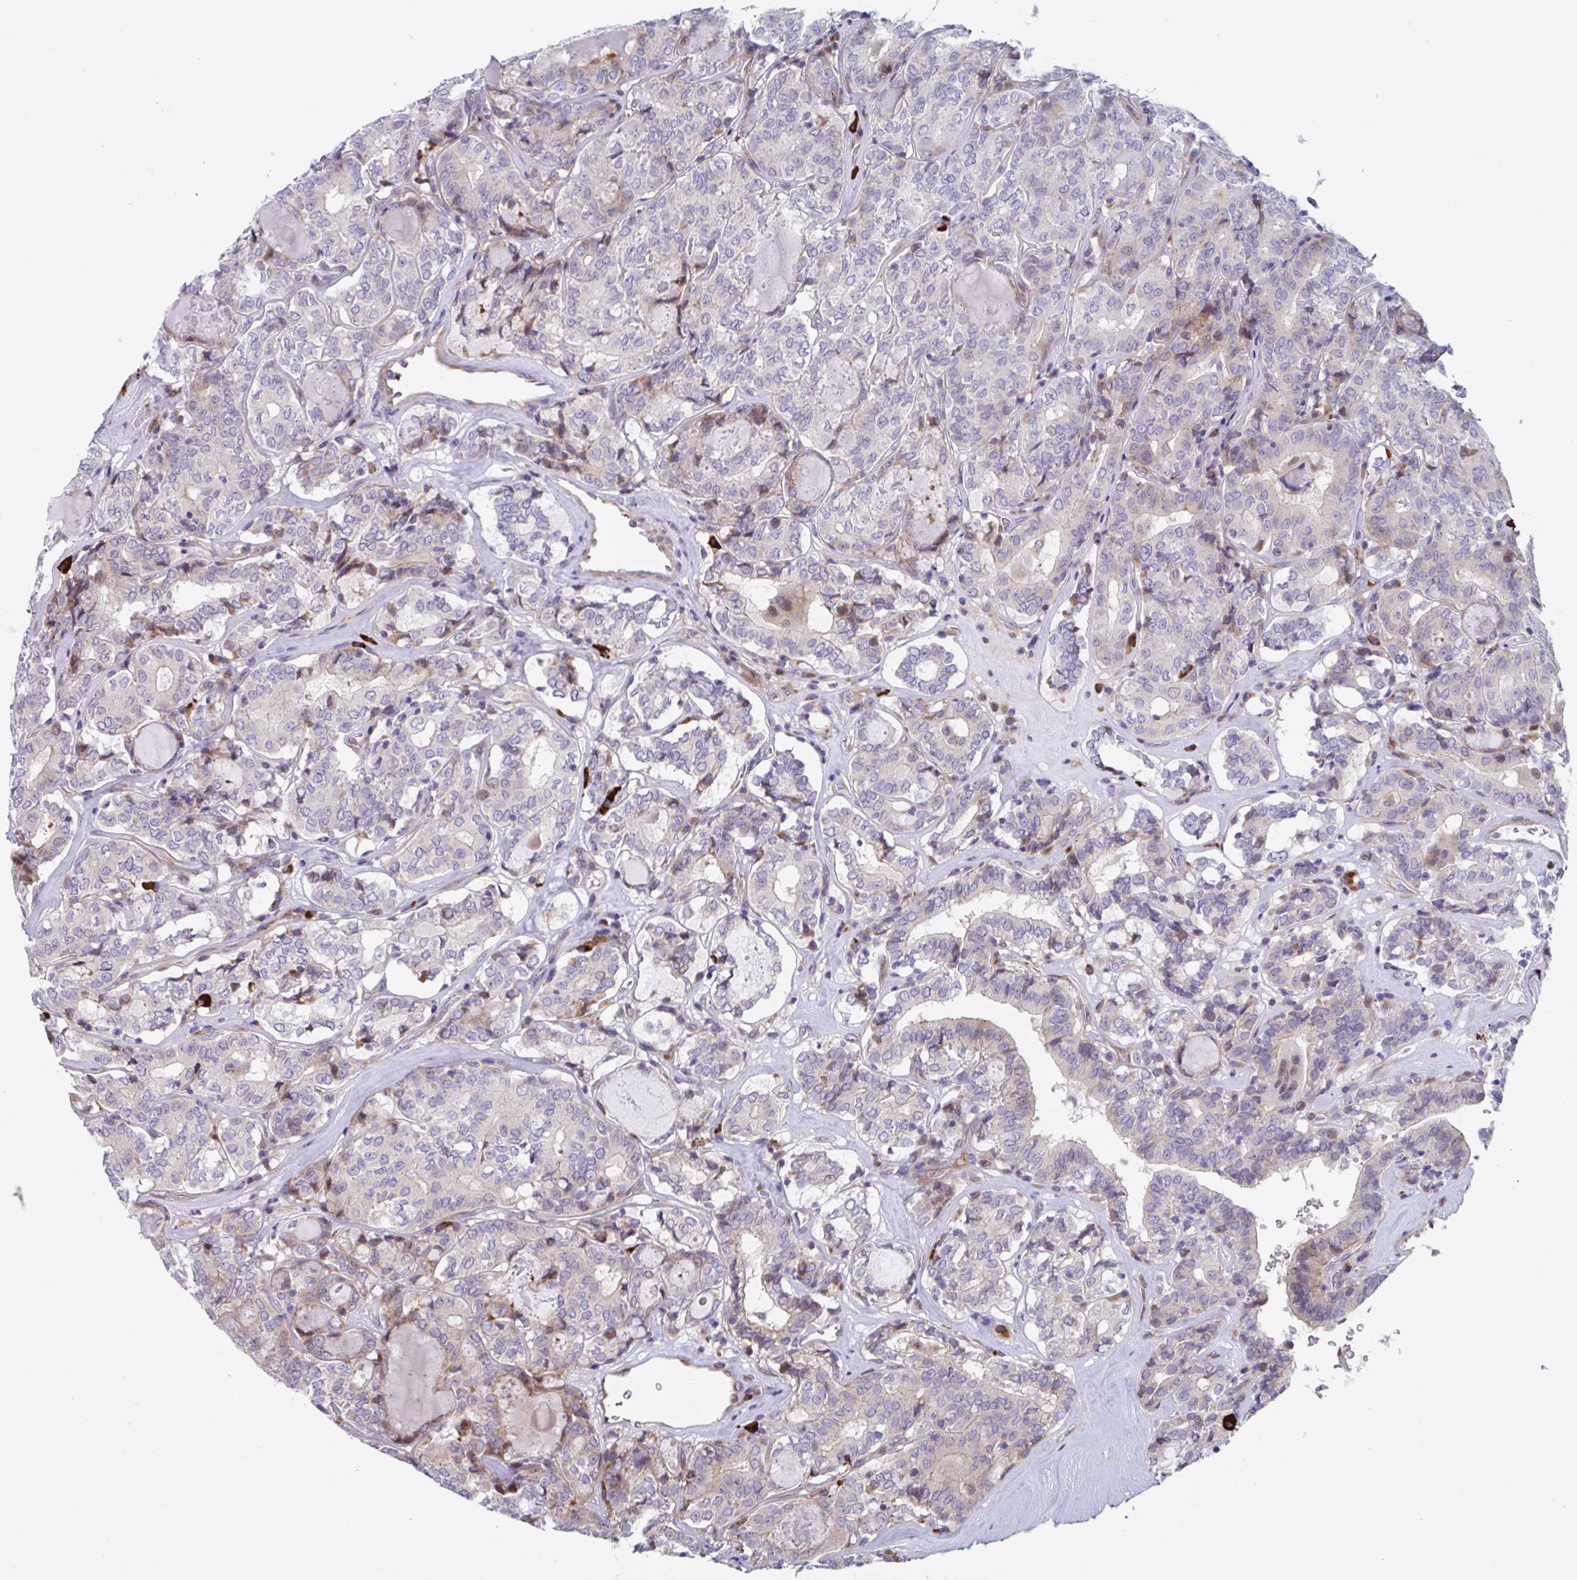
{"staining": {"intensity": "moderate", "quantity": "<25%", "location": "cytoplasmic/membranous"}, "tissue": "thyroid cancer", "cell_type": "Tumor cells", "image_type": "cancer", "snomed": [{"axis": "morphology", "description": "Papillary adenocarcinoma, NOS"}, {"axis": "topography", "description": "Thyroid gland"}], "caption": "A brown stain labels moderate cytoplasmic/membranous expression of a protein in human thyroid papillary adenocarcinoma tumor cells. The protein of interest is stained brown, and the nuclei are stained in blue (DAB (3,3'-diaminobenzidine) IHC with brightfield microscopy, high magnification).", "gene": "DUXA", "patient": {"sex": "female", "age": 72}}